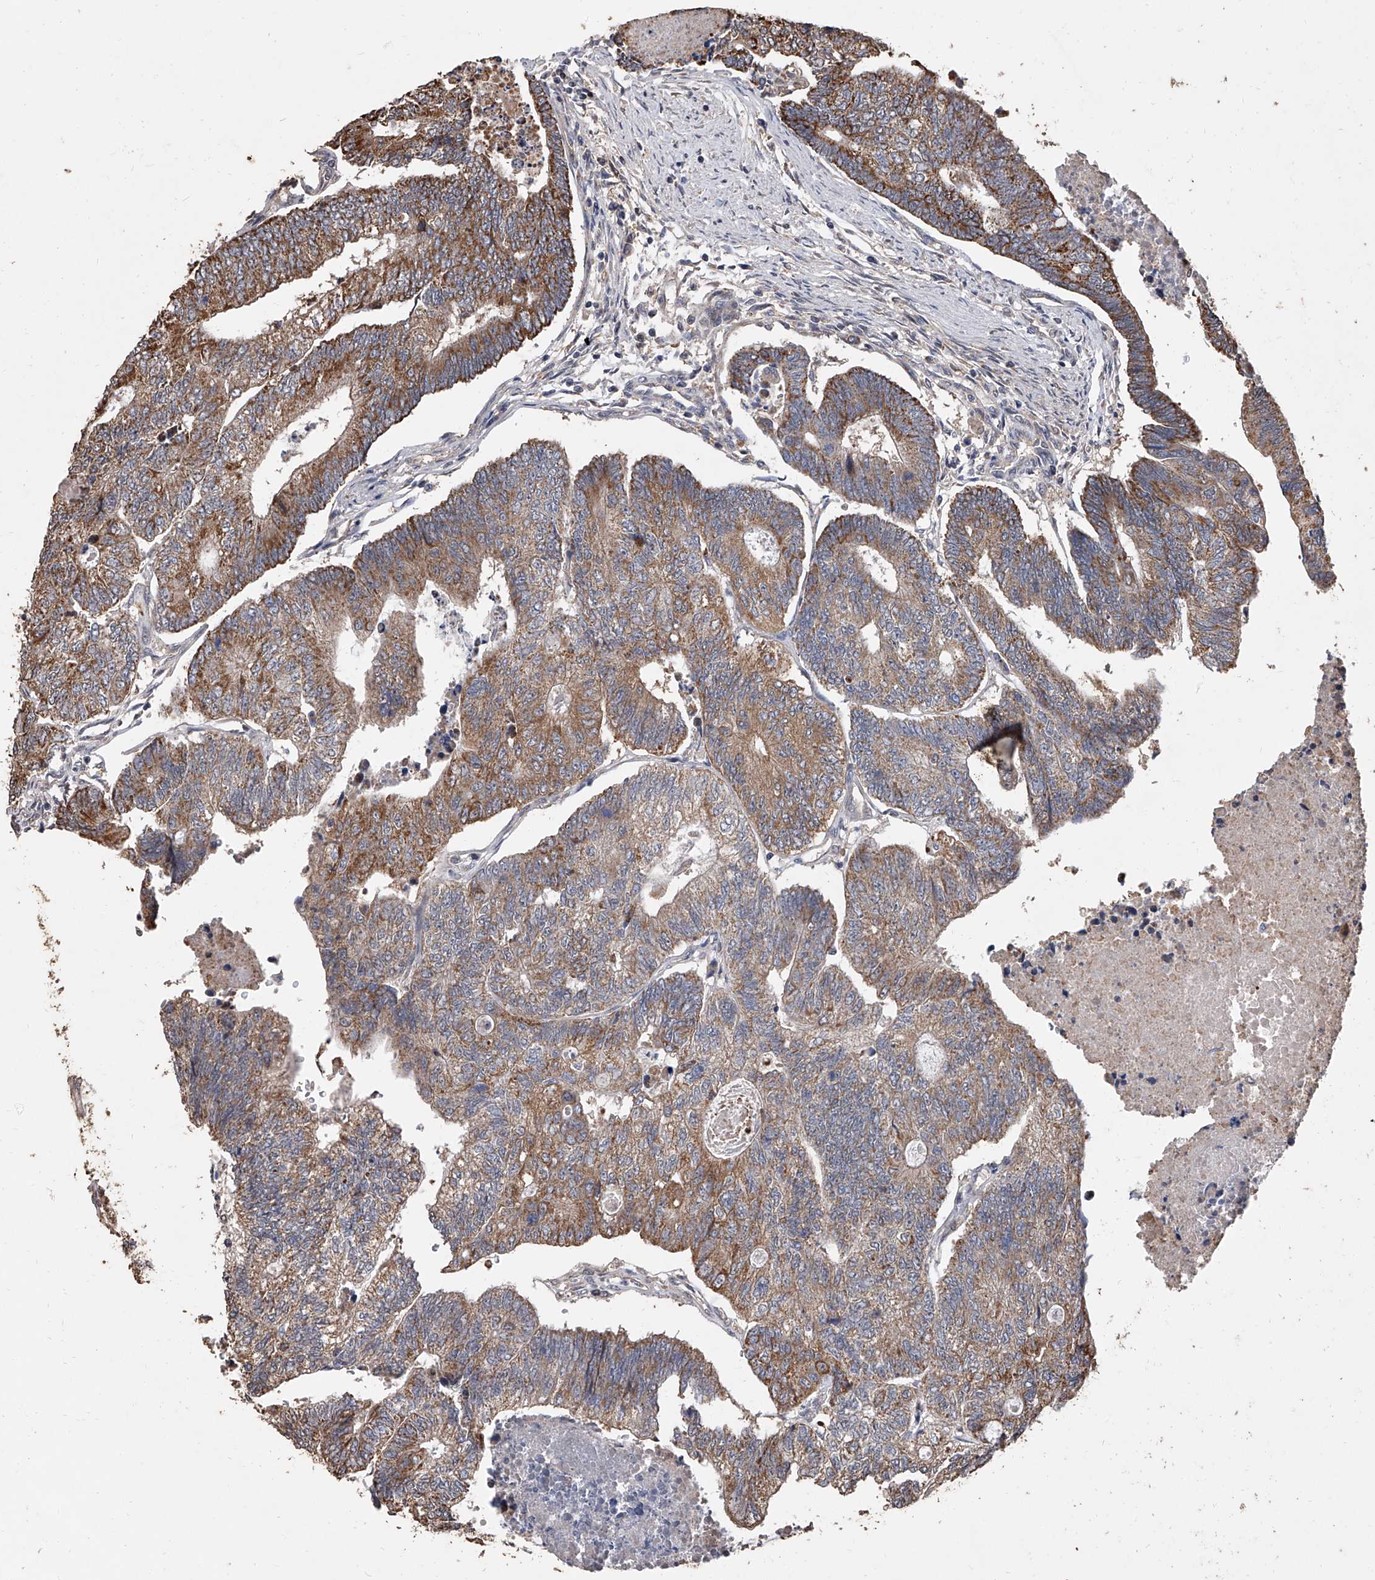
{"staining": {"intensity": "moderate", "quantity": ">75%", "location": "cytoplasmic/membranous"}, "tissue": "colorectal cancer", "cell_type": "Tumor cells", "image_type": "cancer", "snomed": [{"axis": "morphology", "description": "Adenocarcinoma, NOS"}, {"axis": "topography", "description": "Colon"}], "caption": "Protein staining demonstrates moderate cytoplasmic/membranous expression in approximately >75% of tumor cells in colorectal cancer (adenocarcinoma).", "gene": "LTV1", "patient": {"sex": "female", "age": 67}}